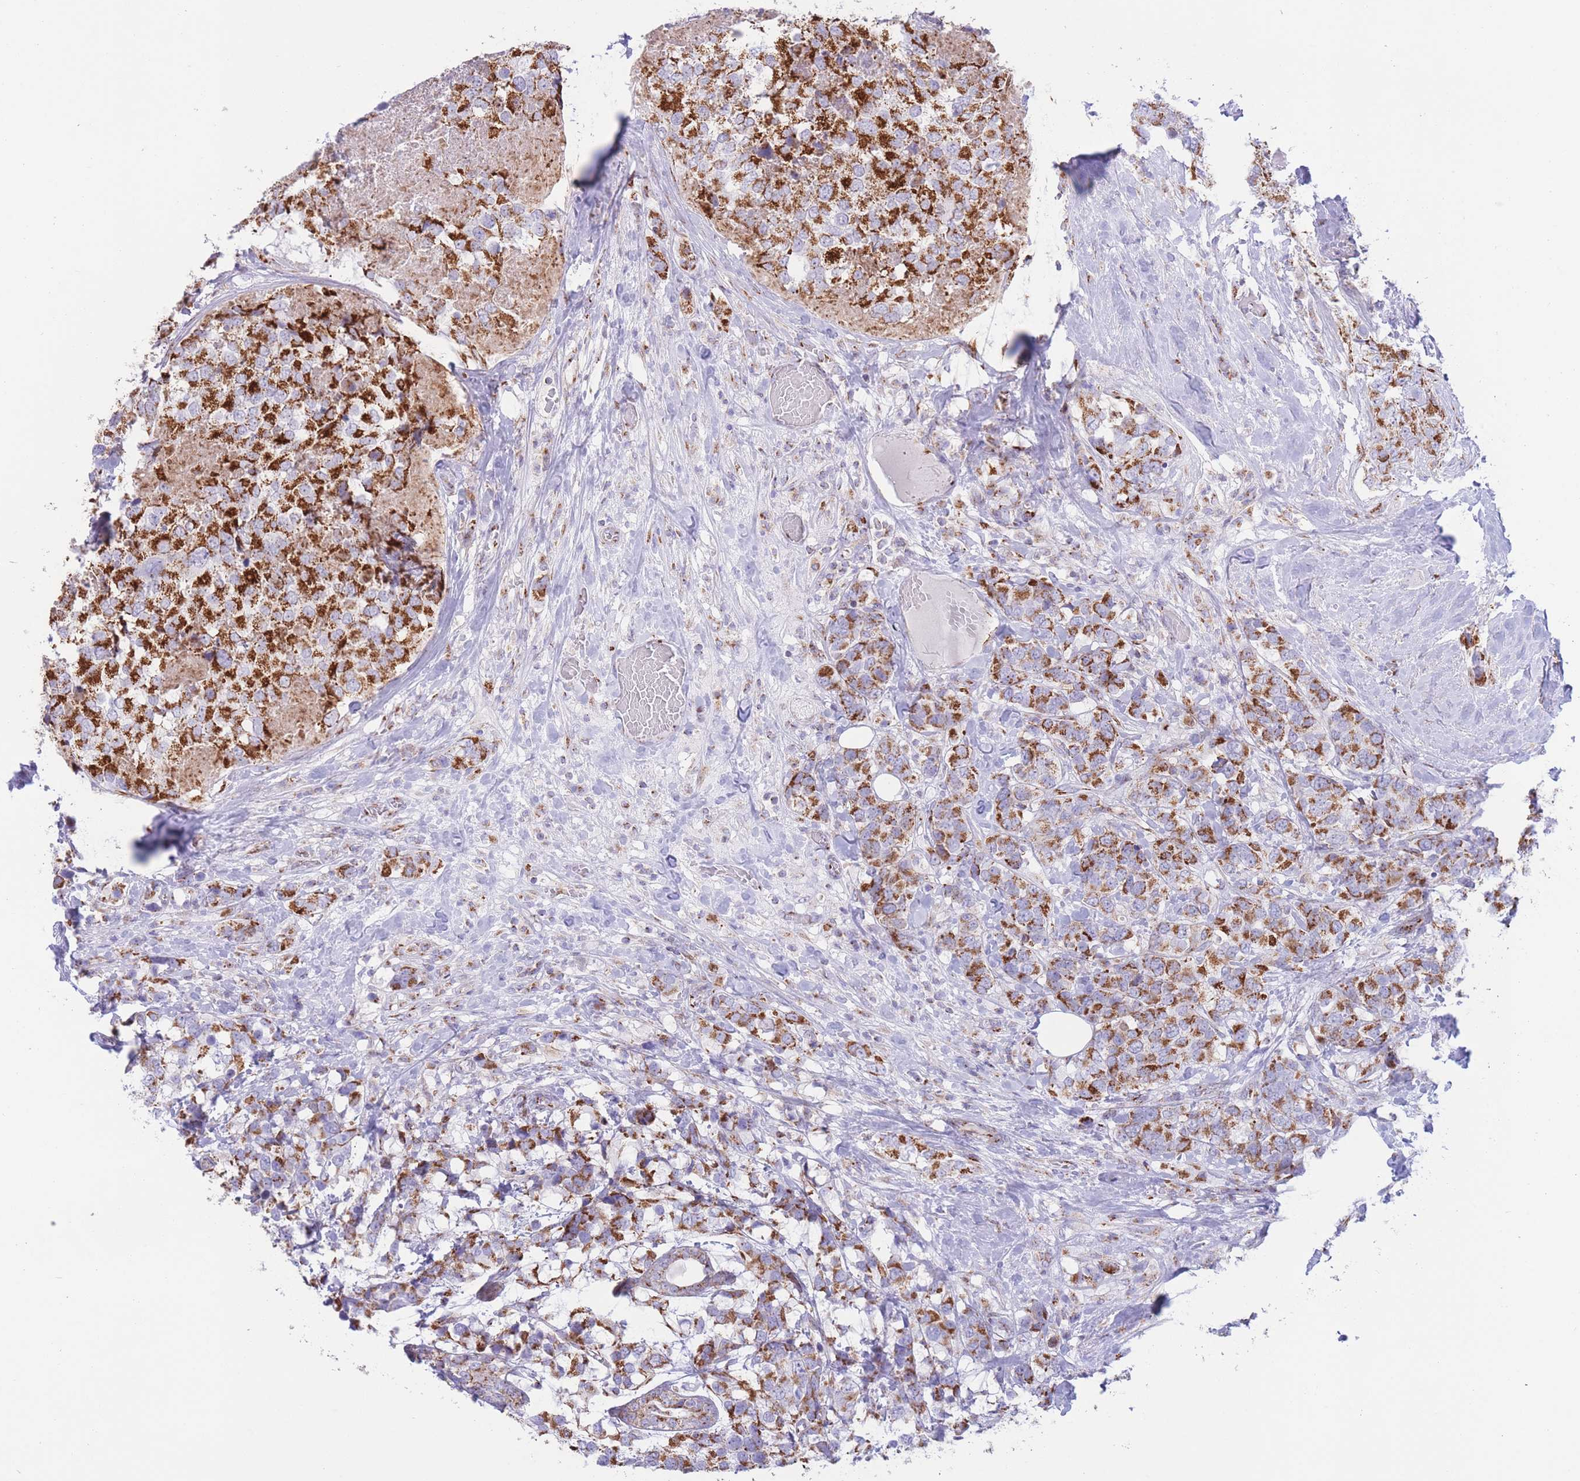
{"staining": {"intensity": "strong", "quantity": ">75%", "location": "cytoplasmic/membranous"}, "tissue": "breast cancer", "cell_type": "Tumor cells", "image_type": "cancer", "snomed": [{"axis": "morphology", "description": "Lobular carcinoma"}, {"axis": "topography", "description": "Breast"}], "caption": "Breast cancer was stained to show a protein in brown. There is high levels of strong cytoplasmic/membranous staining in about >75% of tumor cells.", "gene": "MPND", "patient": {"sex": "female", "age": 59}}